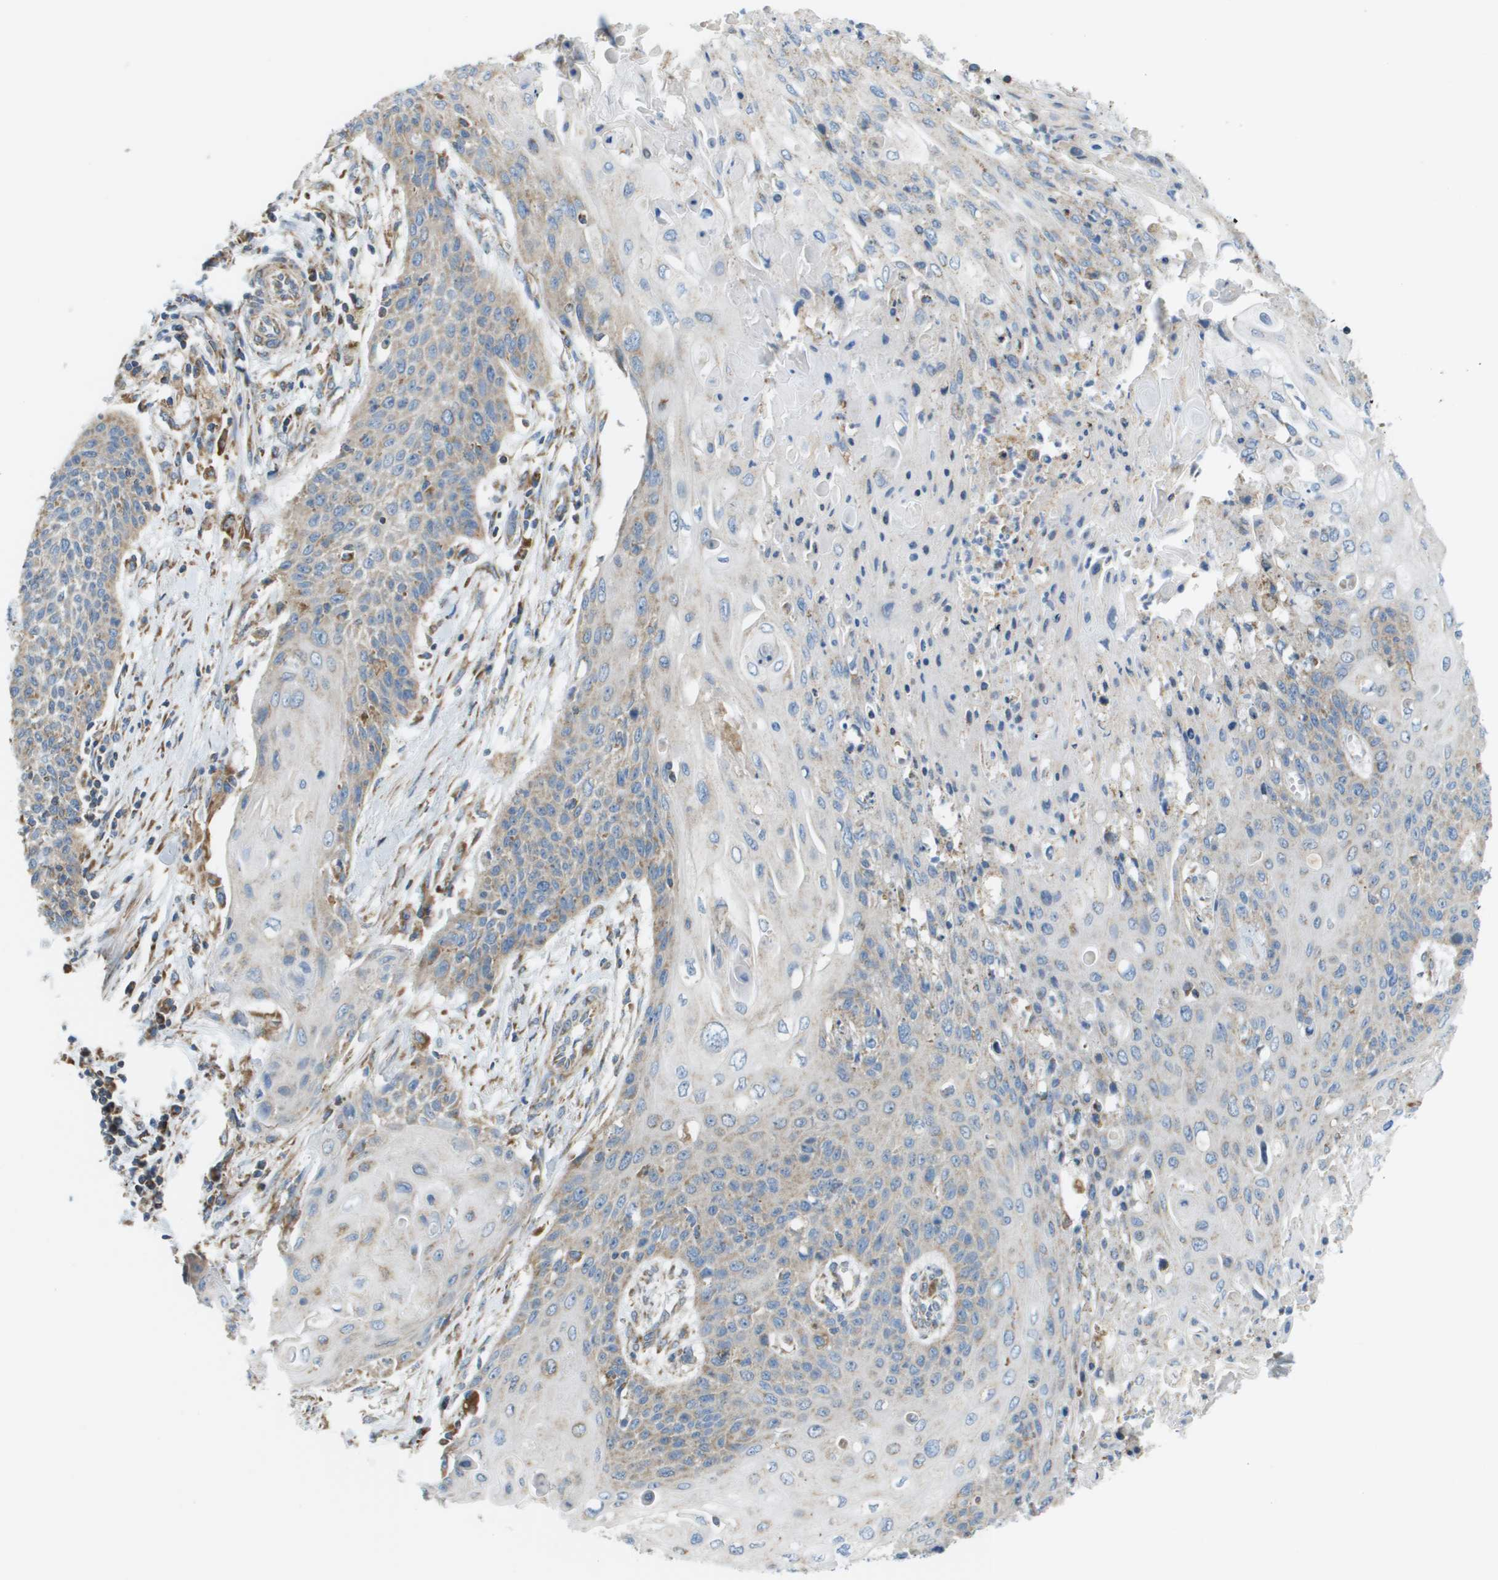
{"staining": {"intensity": "weak", "quantity": ">75%", "location": "cytoplasmic/membranous"}, "tissue": "cervical cancer", "cell_type": "Tumor cells", "image_type": "cancer", "snomed": [{"axis": "morphology", "description": "Squamous cell carcinoma, NOS"}, {"axis": "topography", "description": "Cervix"}], "caption": "Squamous cell carcinoma (cervical) stained for a protein (brown) exhibits weak cytoplasmic/membranous positive staining in approximately >75% of tumor cells.", "gene": "TAOK3", "patient": {"sex": "female", "age": 39}}